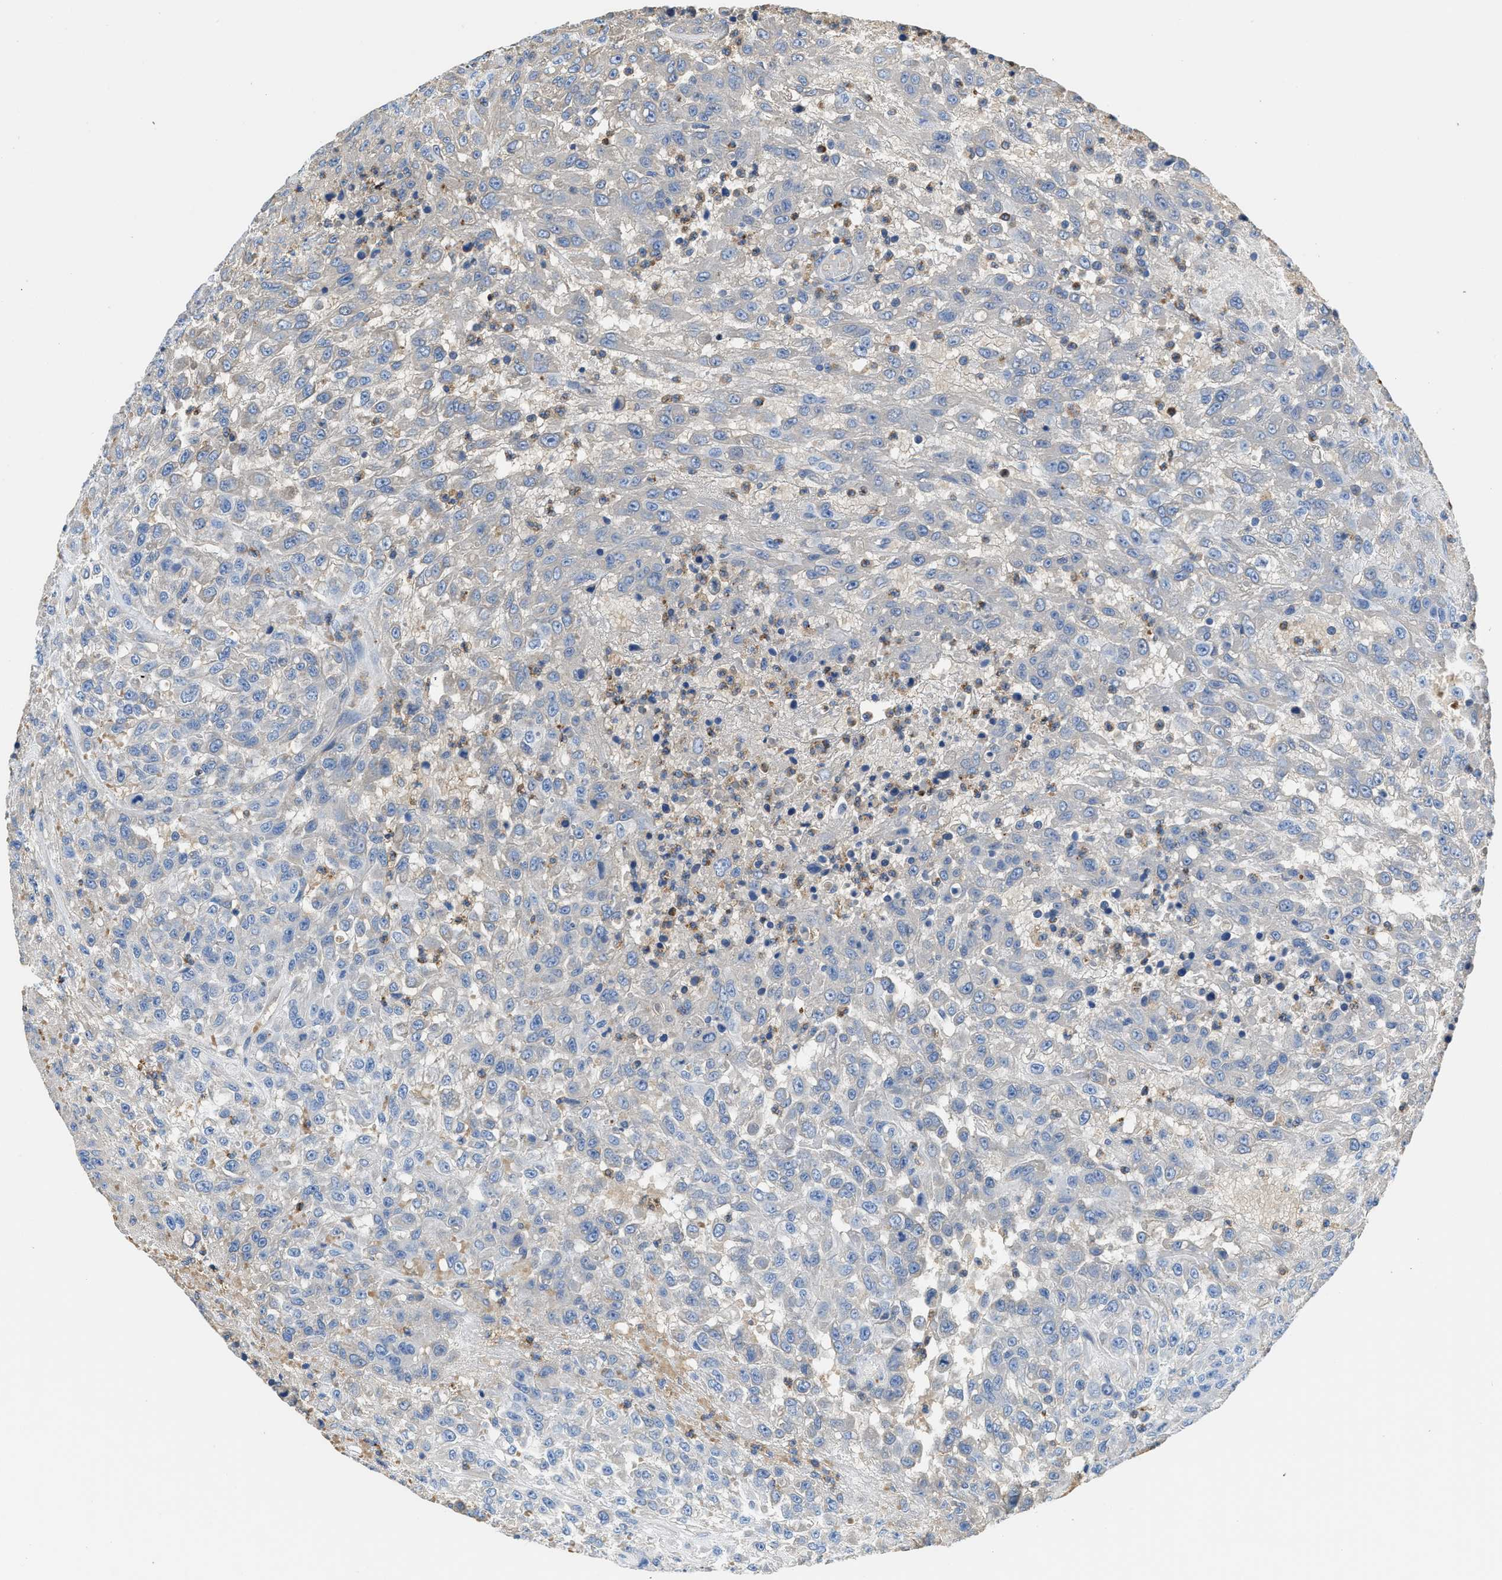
{"staining": {"intensity": "negative", "quantity": "none", "location": "none"}, "tissue": "urothelial cancer", "cell_type": "Tumor cells", "image_type": "cancer", "snomed": [{"axis": "morphology", "description": "Urothelial carcinoma, High grade"}, {"axis": "topography", "description": "Urinary bladder"}], "caption": "Immunohistochemistry (IHC) of high-grade urothelial carcinoma reveals no positivity in tumor cells. (DAB (3,3'-diaminobenzidine) immunohistochemistry, high magnification).", "gene": "NEB", "patient": {"sex": "male", "age": 46}}